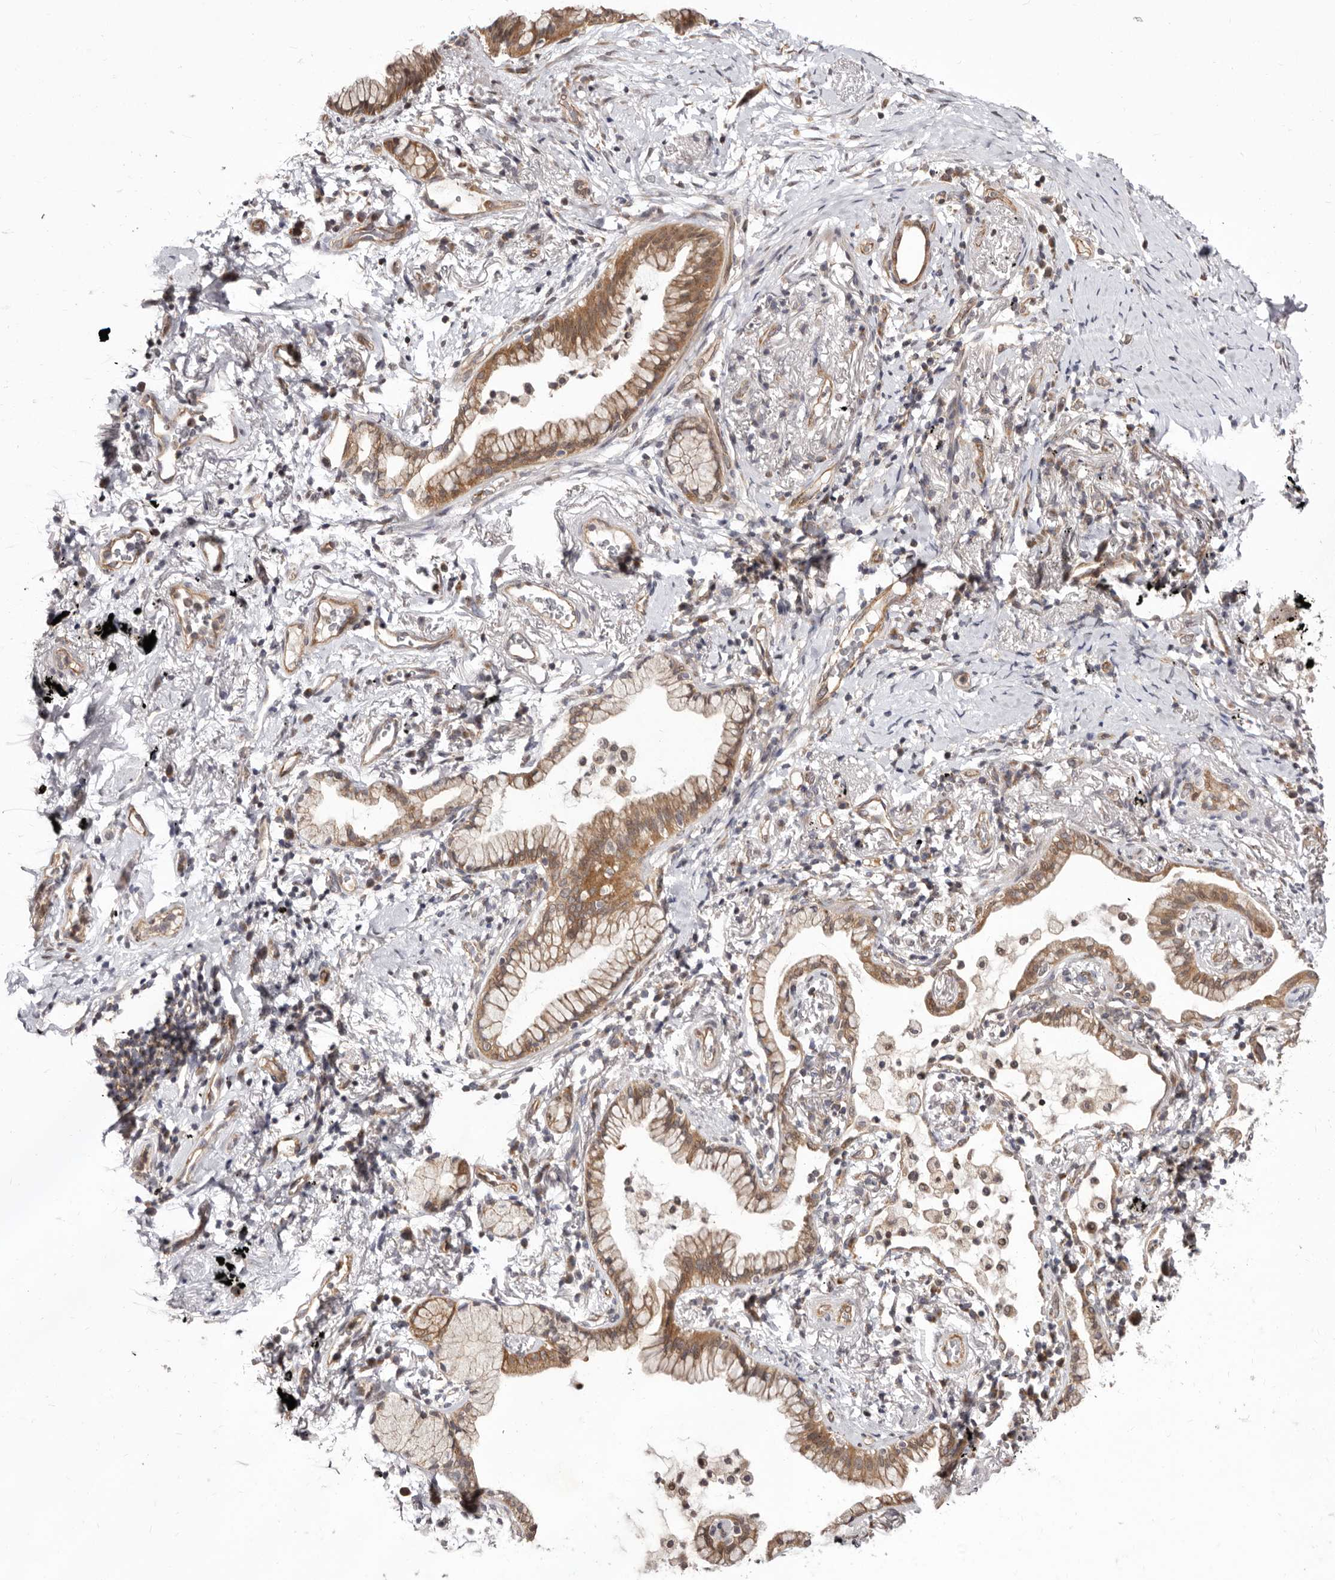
{"staining": {"intensity": "moderate", "quantity": "25%-75%", "location": "cytoplasmic/membranous"}, "tissue": "lung cancer", "cell_type": "Tumor cells", "image_type": "cancer", "snomed": [{"axis": "morphology", "description": "Adenocarcinoma, NOS"}, {"axis": "topography", "description": "Lung"}], "caption": "Immunohistochemical staining of human lung adenocarcinoma reveals medium levels of moderate cytoplasmic/membranous expression in about 25%-75% of tumor cells.", "gene": "GLRX3", "patient": {"sex": "female", "age": 70}}